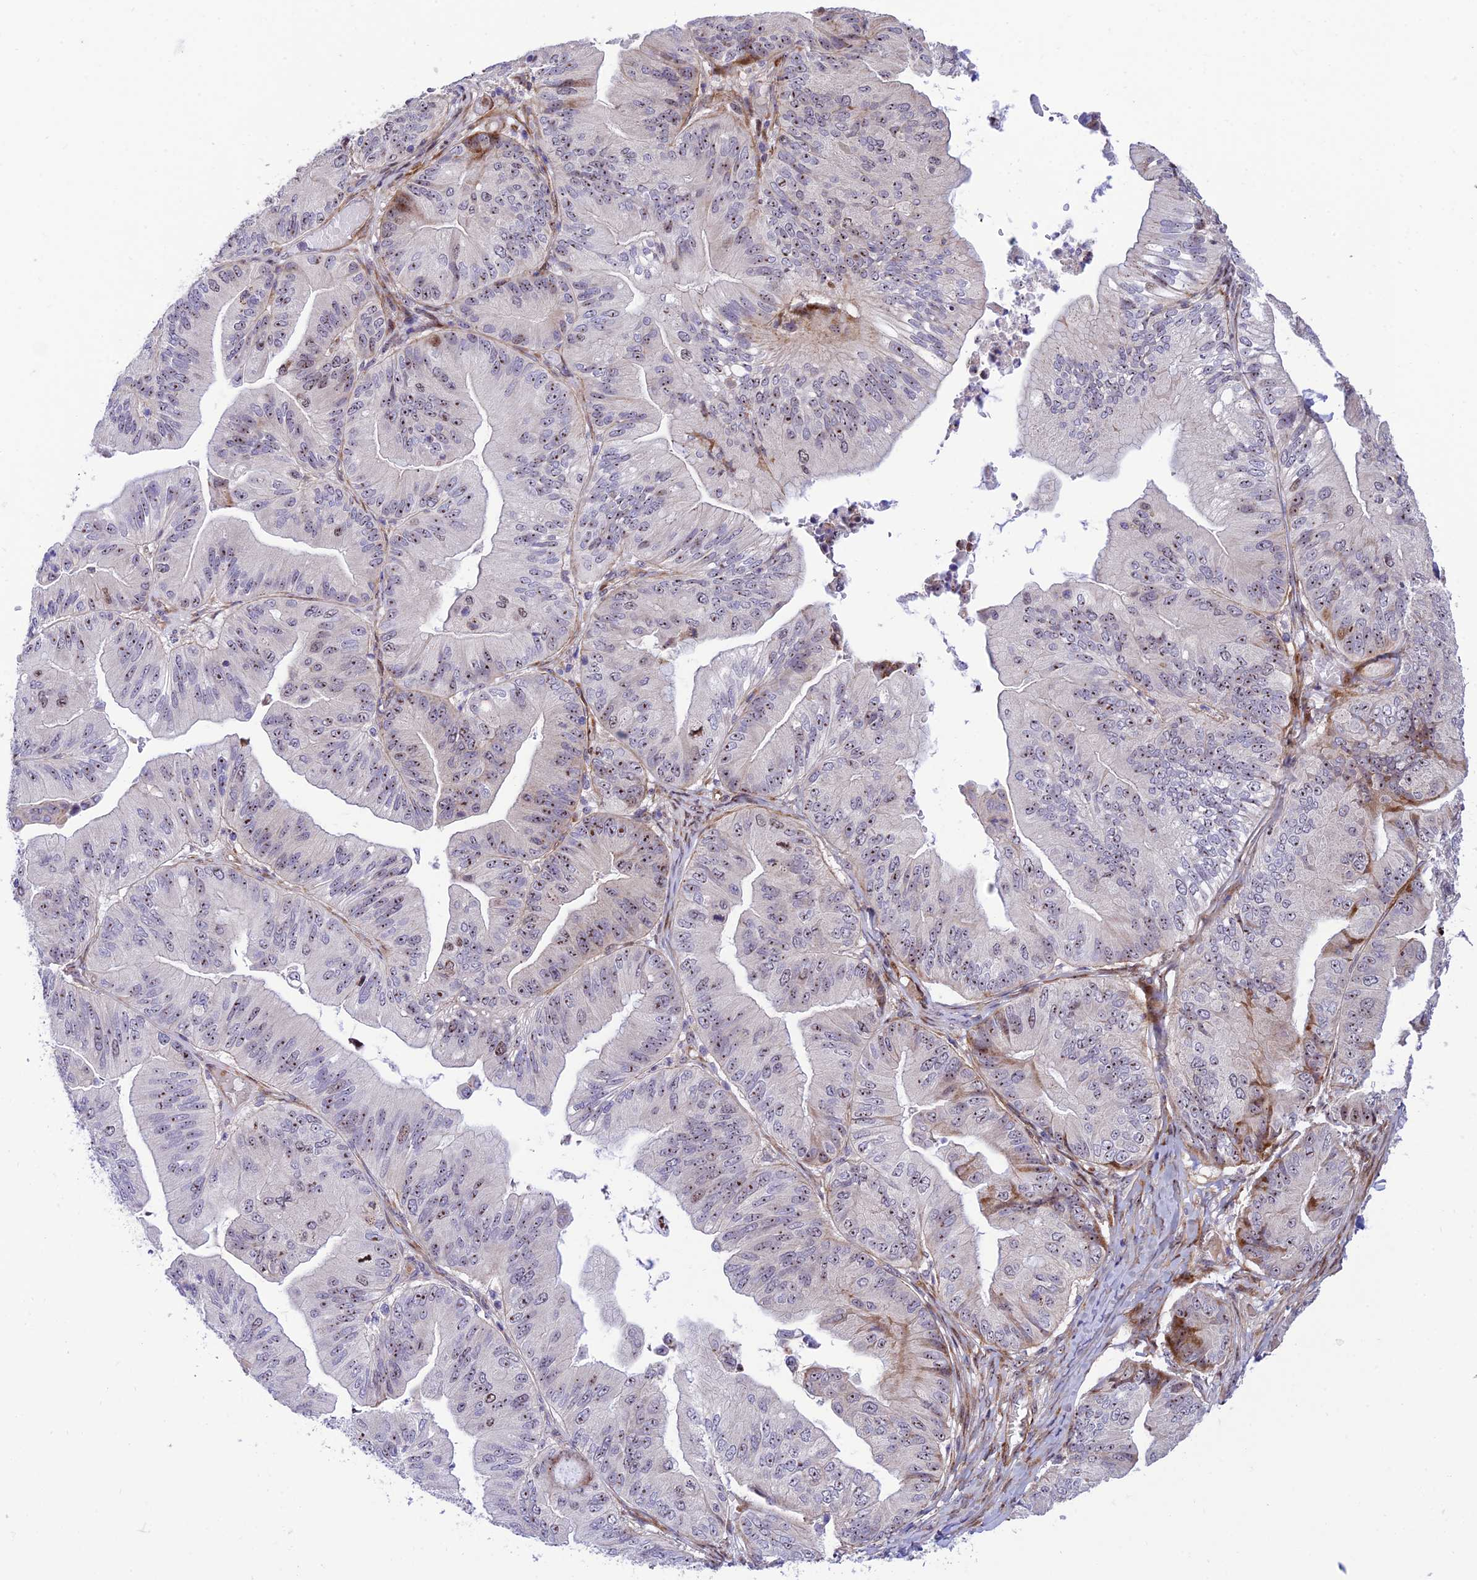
{"staining": {"intensity": "moderate", "quantity": "25%-75%", "location": "nuclear"}, "tissue": "ovarian cancer", "cell_type": "Tumor cells", "image_type": "cancer", "snomed": [{"axis": "morphology", "description": "Cystadenocarcinoma, mucinous, NOS"}, {"axis": "topography", "description": "Ovary"}], "caption": "DAB (3,3'-diaminobenzidine) immunohistochemical staining of human ovarian cancer shows moderate nuclear protein staining in about 25%-75% of tumor cells.", "gene": "KBTBD7", "patient": {"sex": "female", "age": 61}}